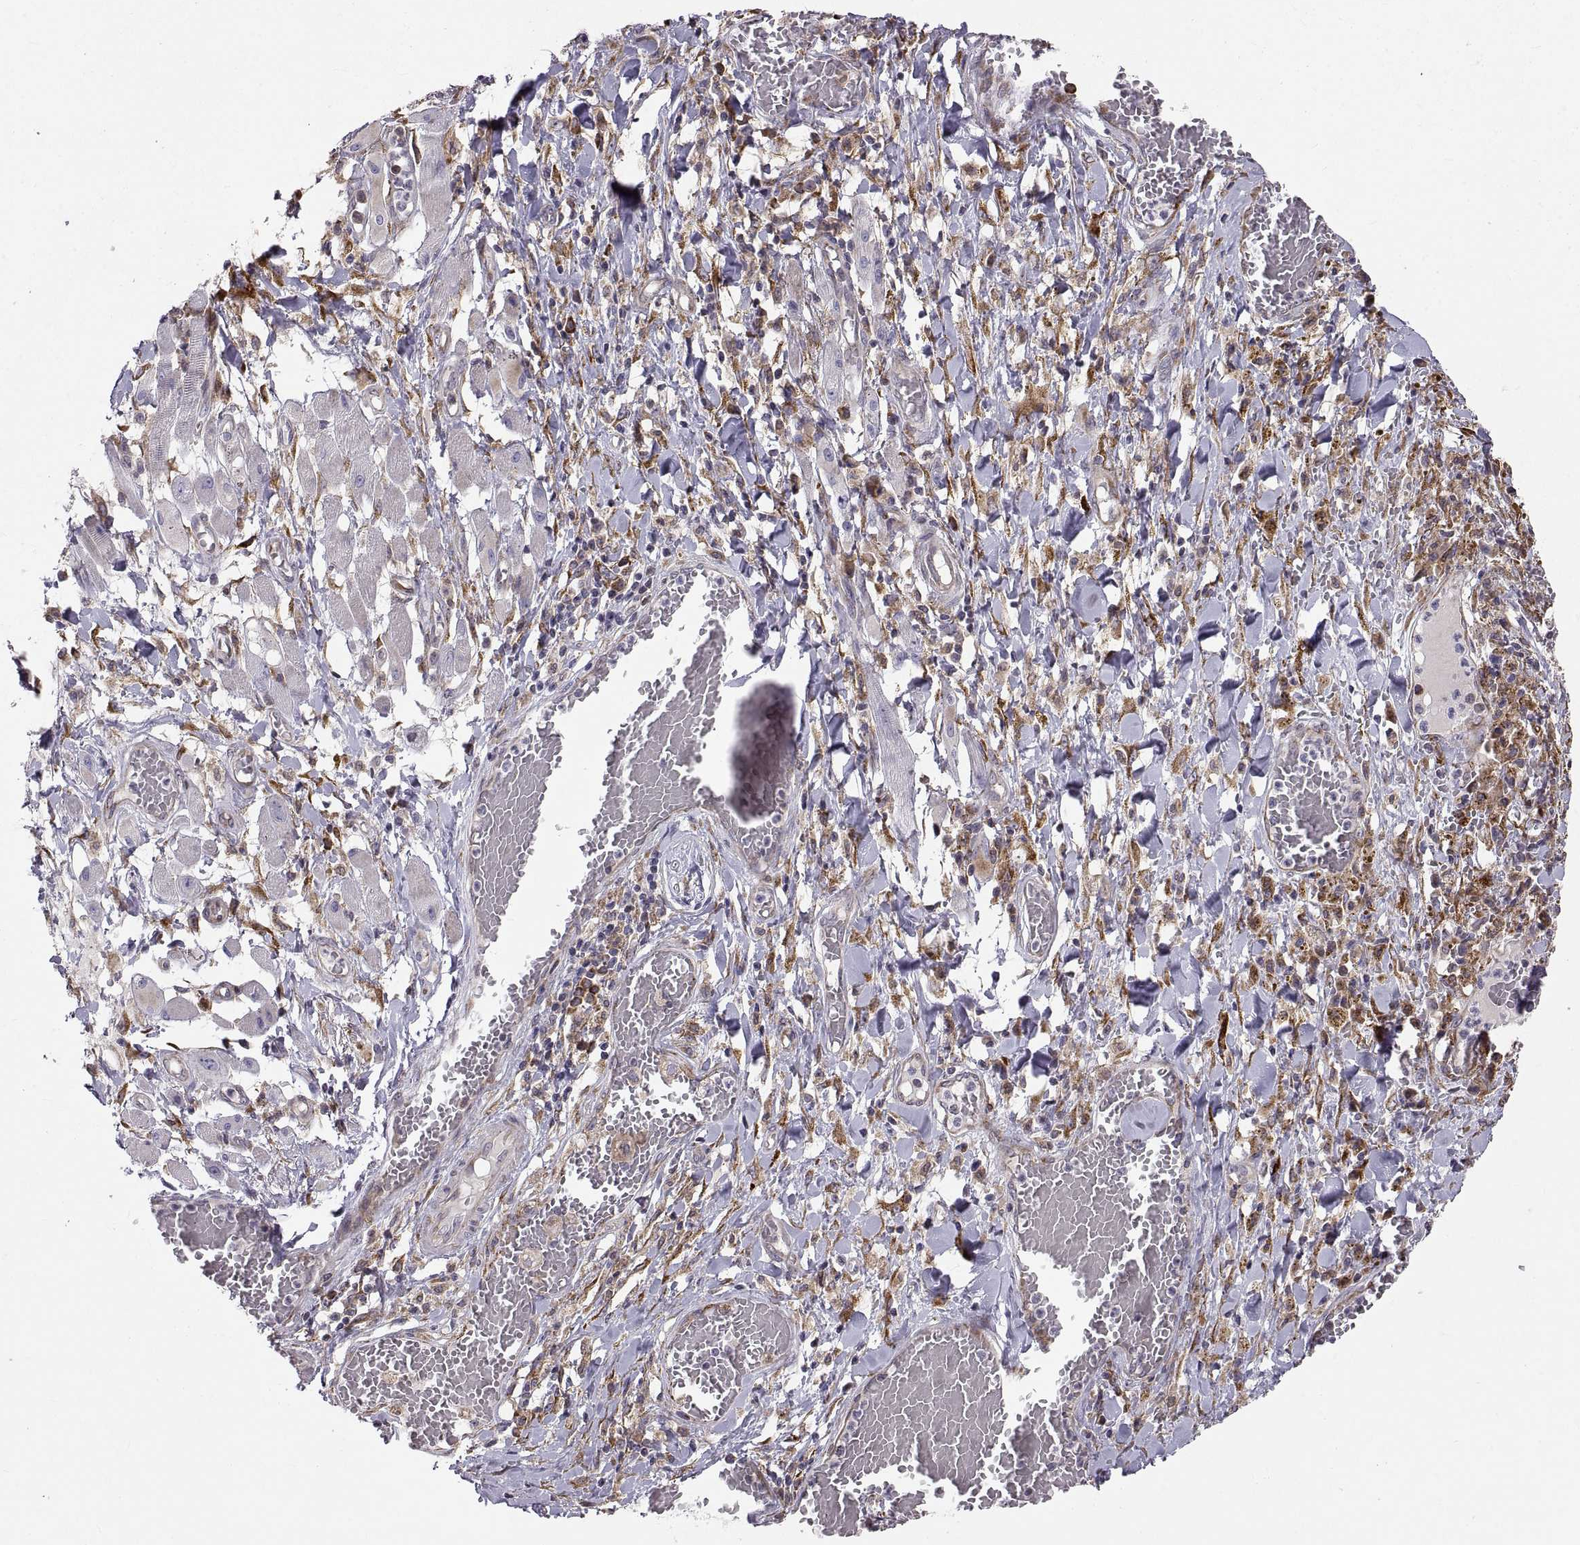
{"staining": {"intensity": "negative", "quantity": "none", "location": "none"}, "tissue": "melanoma", "cell_type": "Tumor cells", "image_type": "cancer", "snomed": [{"axis": "morphology", "description": "Malignant melanoma, NOS"}, {"axis": "topography", "description": "Skin"}], "caption": "A photomicrograph of human melanoma is negative for staining in tumor cells. Nuclei are stained in blue.", "gene": "PLEKHB2", "patient": {"sex": "female", "age": 91}}